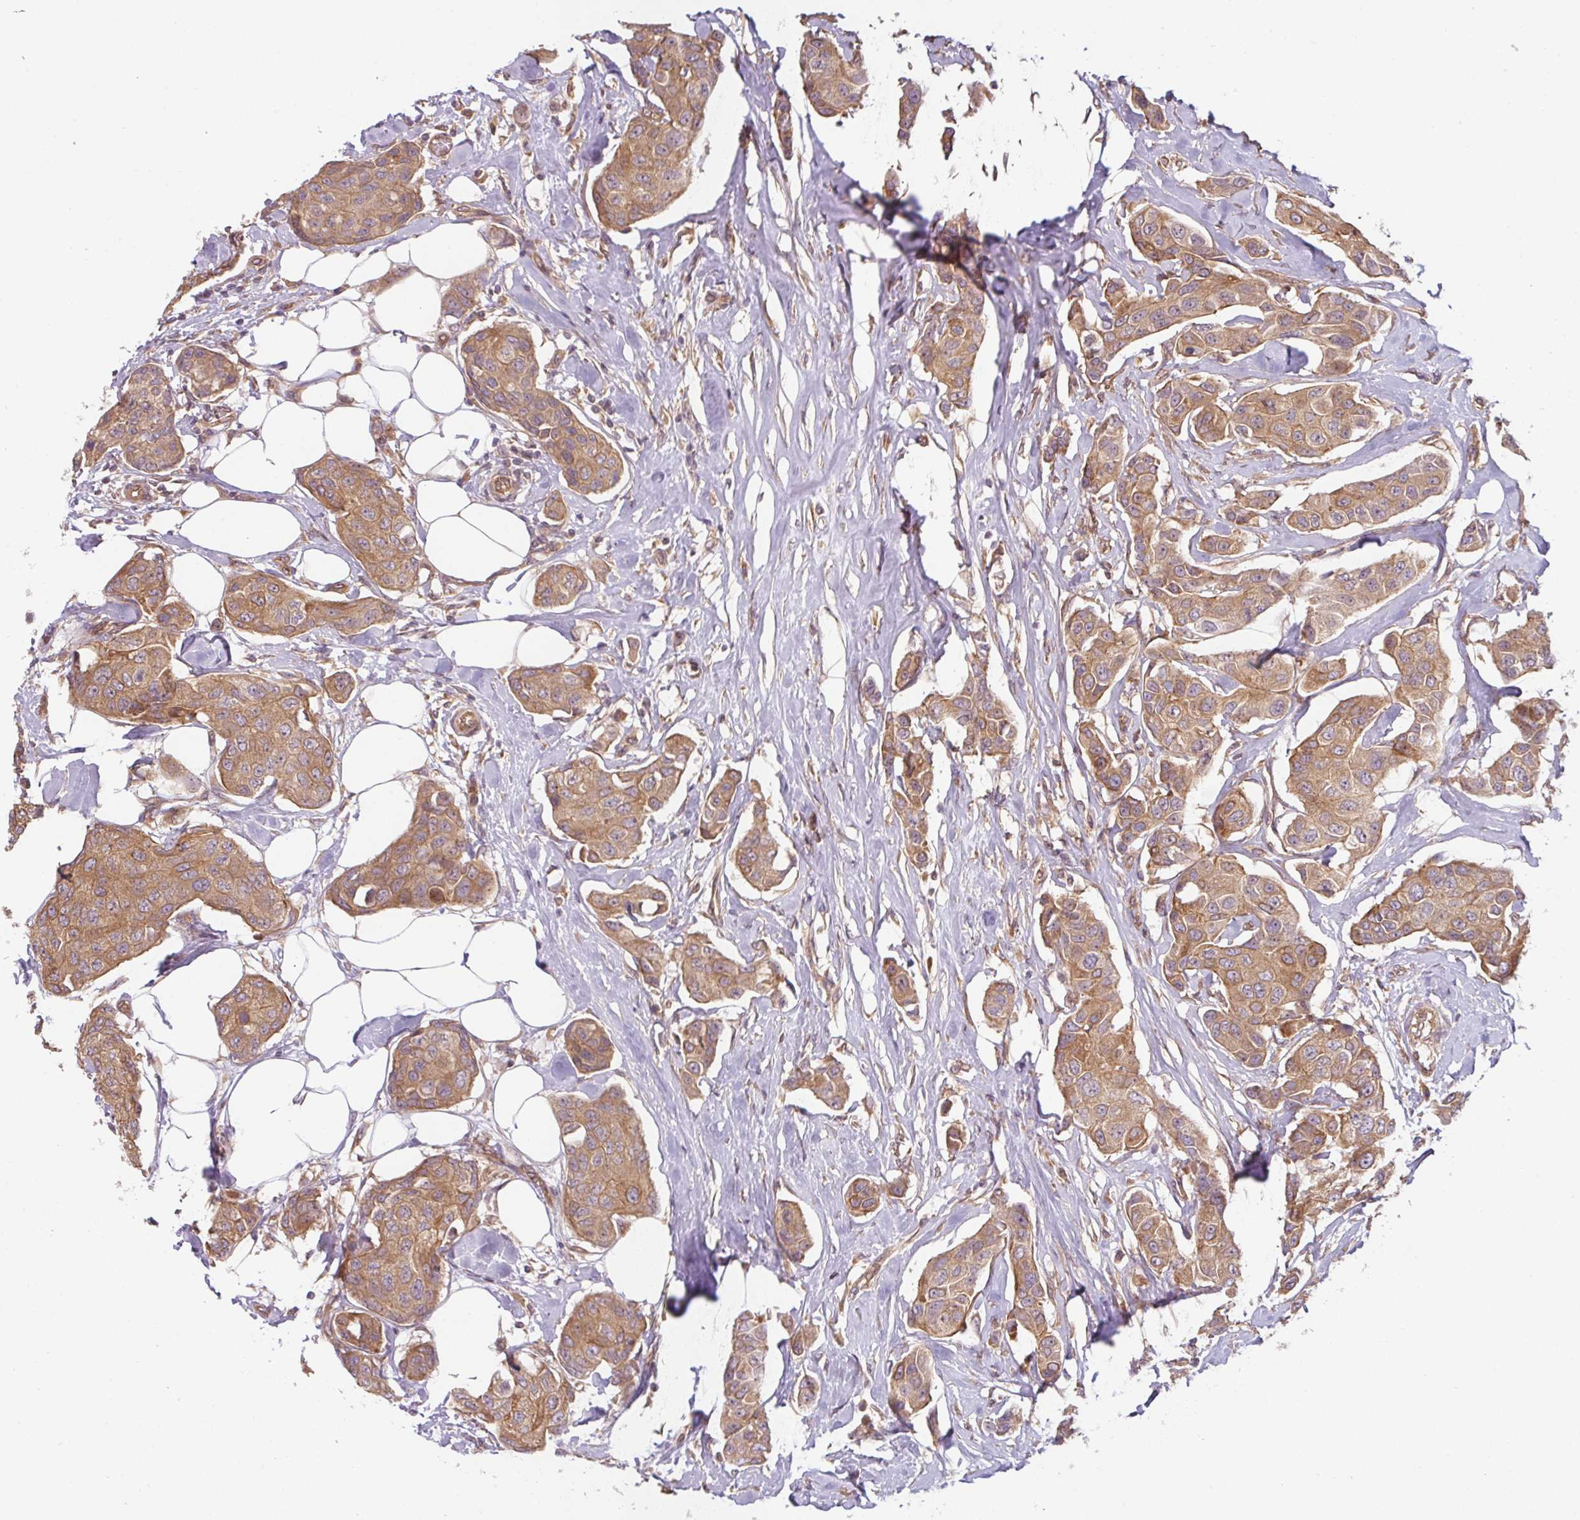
{"staining": {"intensity": "moderate", "quantity": ">75%", "location": "cytoplasmic/membranous"}, "tissue": "breast cancer", "cell_type": "Tumor cells", "image_type": "cancer", "snomed": [{"axis": "morphology", "description": "Duct carcinoma"}, {"axis": "topography", "description": "Breast"}, {"axis": "topography", "description": "Lymph node"}], "caption": "Protein expression analysis of human breast cancer (invasive ductal carcinoma) reveals moderate cytoplasmic/membranous staining in approximately >75% of tumor cells. The staining was performed using DAB to visualize the protein expression in brown, while the nuclei were stained in blue with hematoxylin (Magnification: 20x).", "gene": "RNF31", "patient": {"sex": "female", "age": 80}}